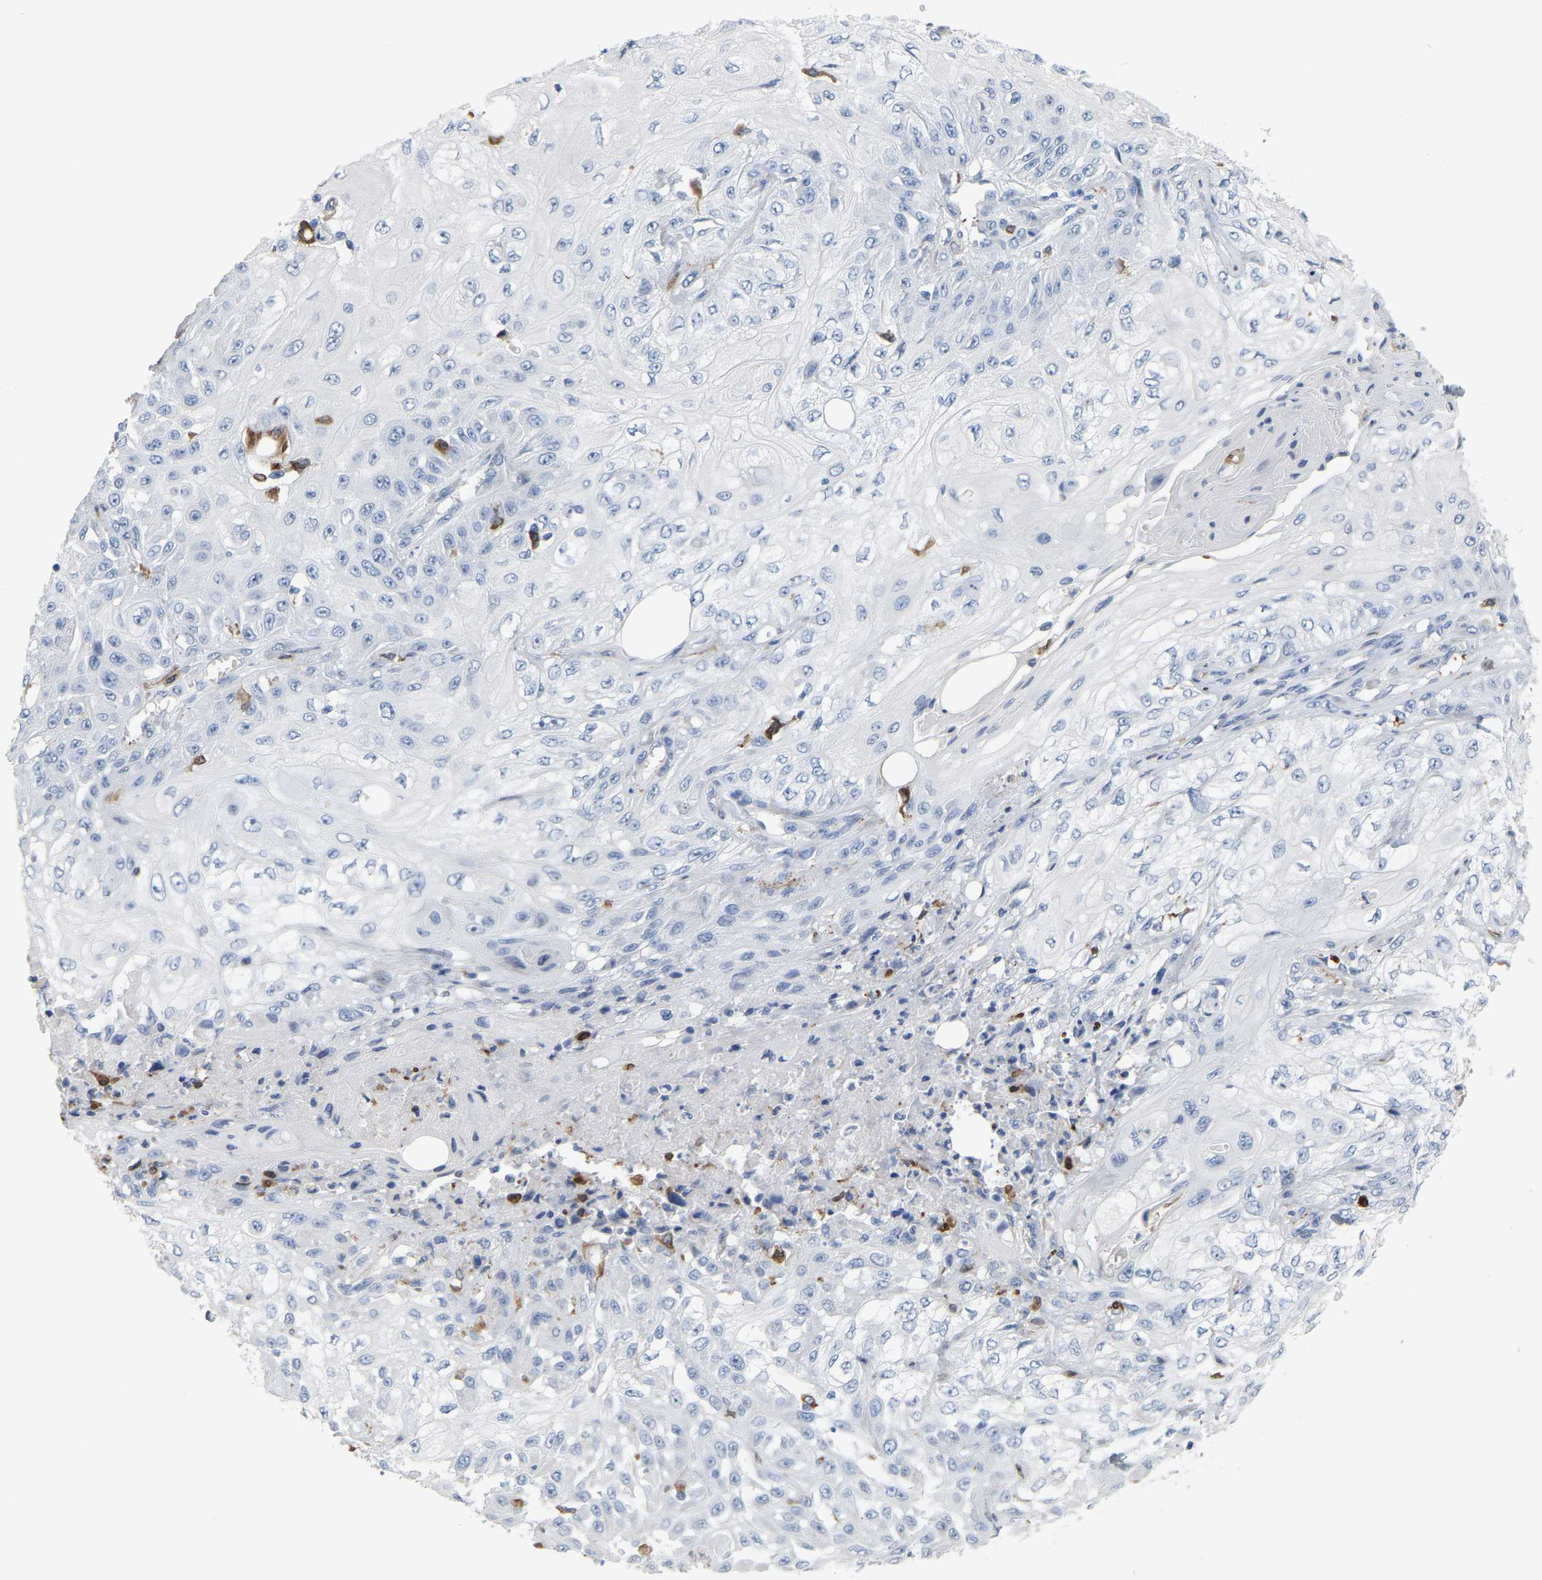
{"staining": {"intensity": "negative", "quantity": "none", "location": "none"}, "tissue": "skin cancer", "cell_type": "Tumor cells", "image_type": "cancer", "snomed": [{"axis": "morphology", "description": "Squamous cell carcinoma, NOS"}, {"axis": "morphology", "description": "Squamous cell carcinoma, metastatic, NOS"}, {"axis": "topography", "description": "Skin"}, {"axis": "topography", "description": "Lymph node"}], "caption": "This is an immunohistochemistry photomicrograph of human skin squamous cell carcinoma. There is no positivity in tumor cells.", "gene": "PTGS1", "patient": {"sex": "male", "age": 75}}